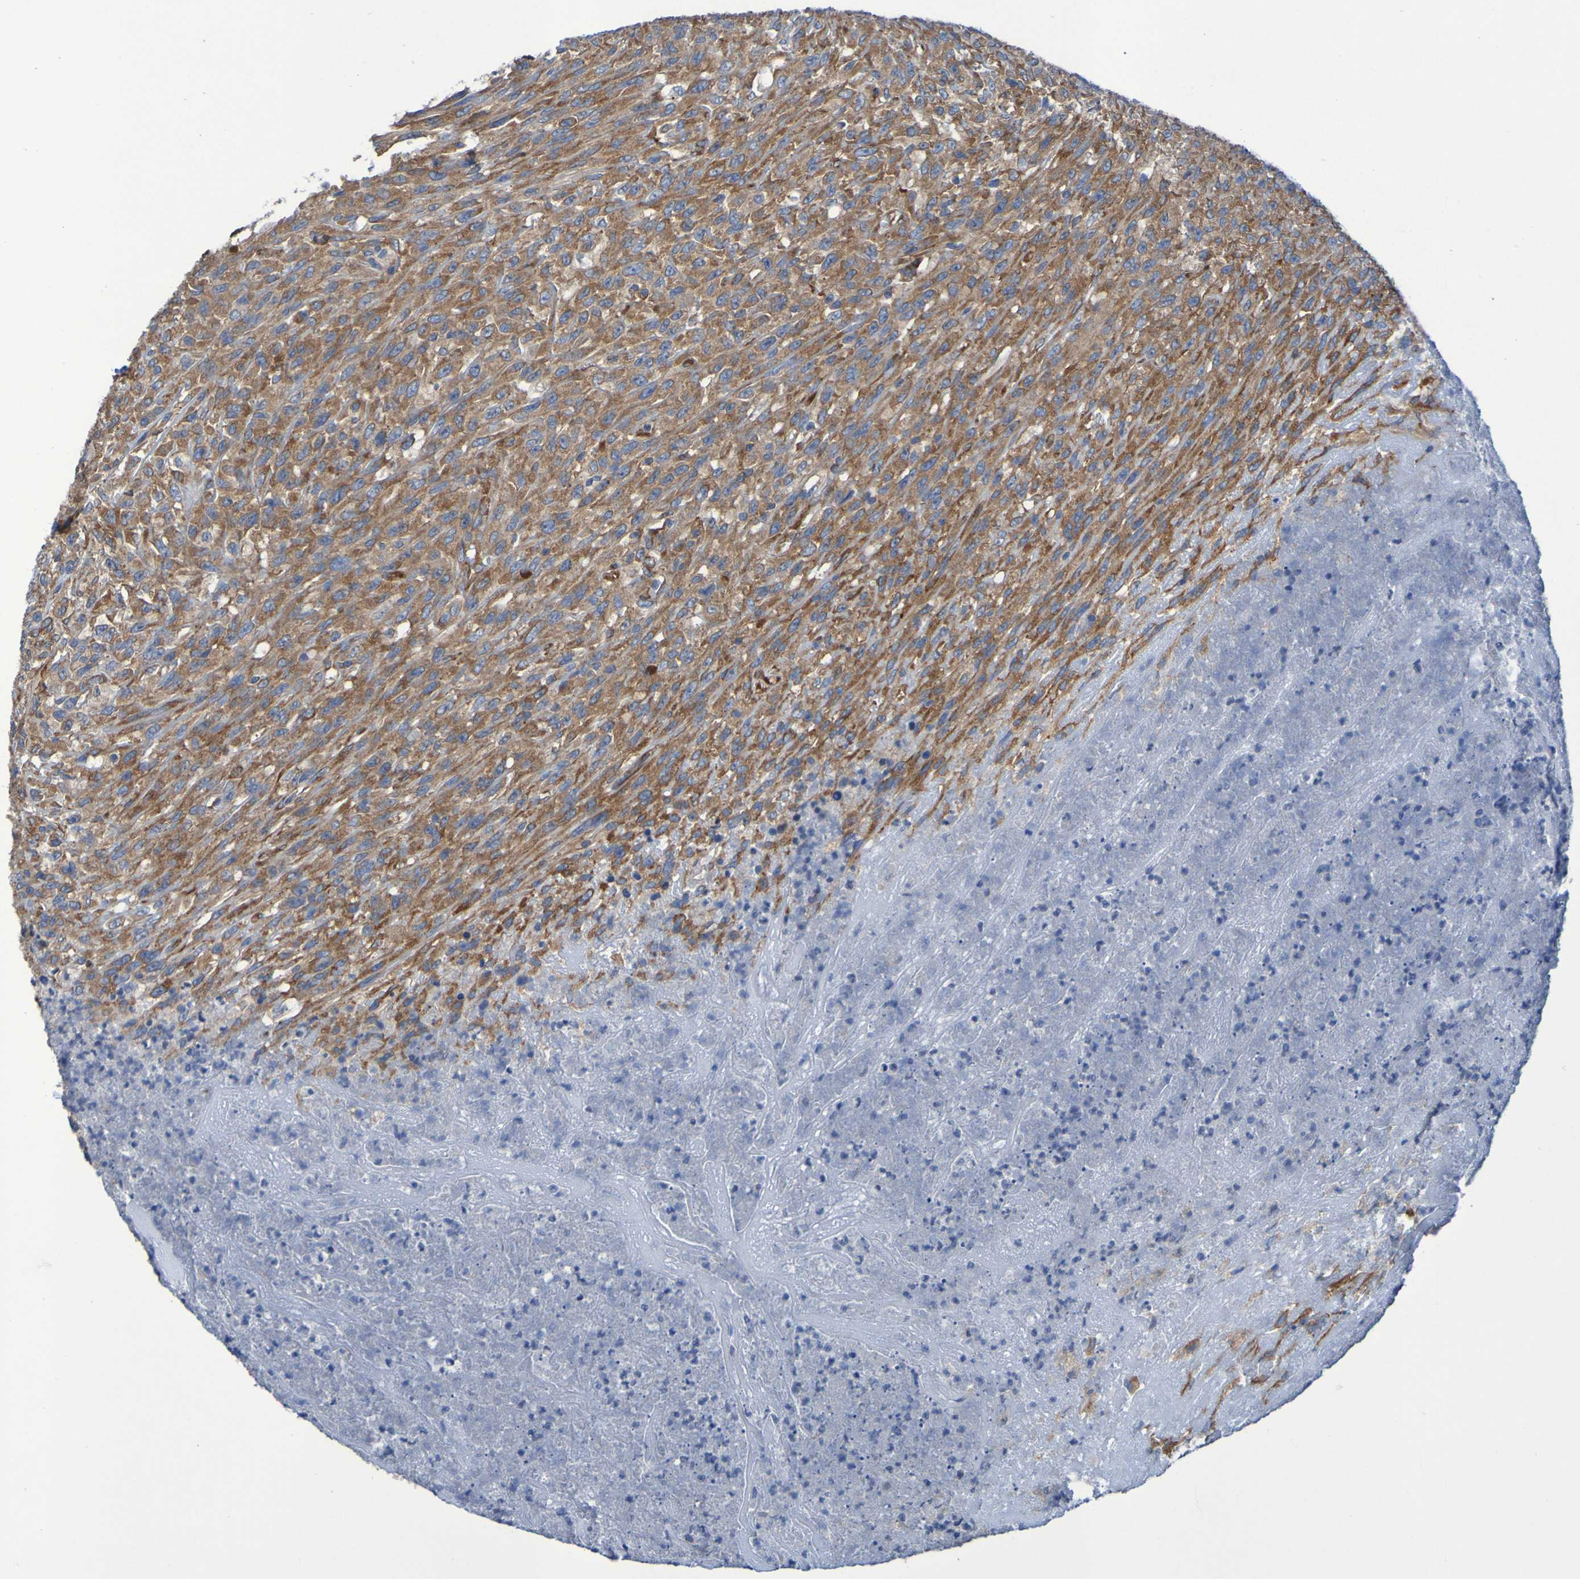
{"staining": {"intensity": "moderate", "quantity": ">75%", "location": "cytoplasmic/membranous"}, "tissue": "urothelial cancer", "cell_type": "Tumor cells", "image_type": "cancer", "snomed": [{"axis": "morphology", "description": "Urothelial carcinoma, High grade"}, {"axis": "topography", "description": "Urinary bladder"}], "caption": "Immunohistochemical staining of human high-grade urothelial carcinoma displays moderate cytoplasmic/membranous protein expression in about >75% of tumor cells. (DAB (3,3'-diaminobenzidine) IHC with brightfield microscopy, high magnification).", "gene": "FKBP3", "patient": {"sex": "male", "age": 66}}